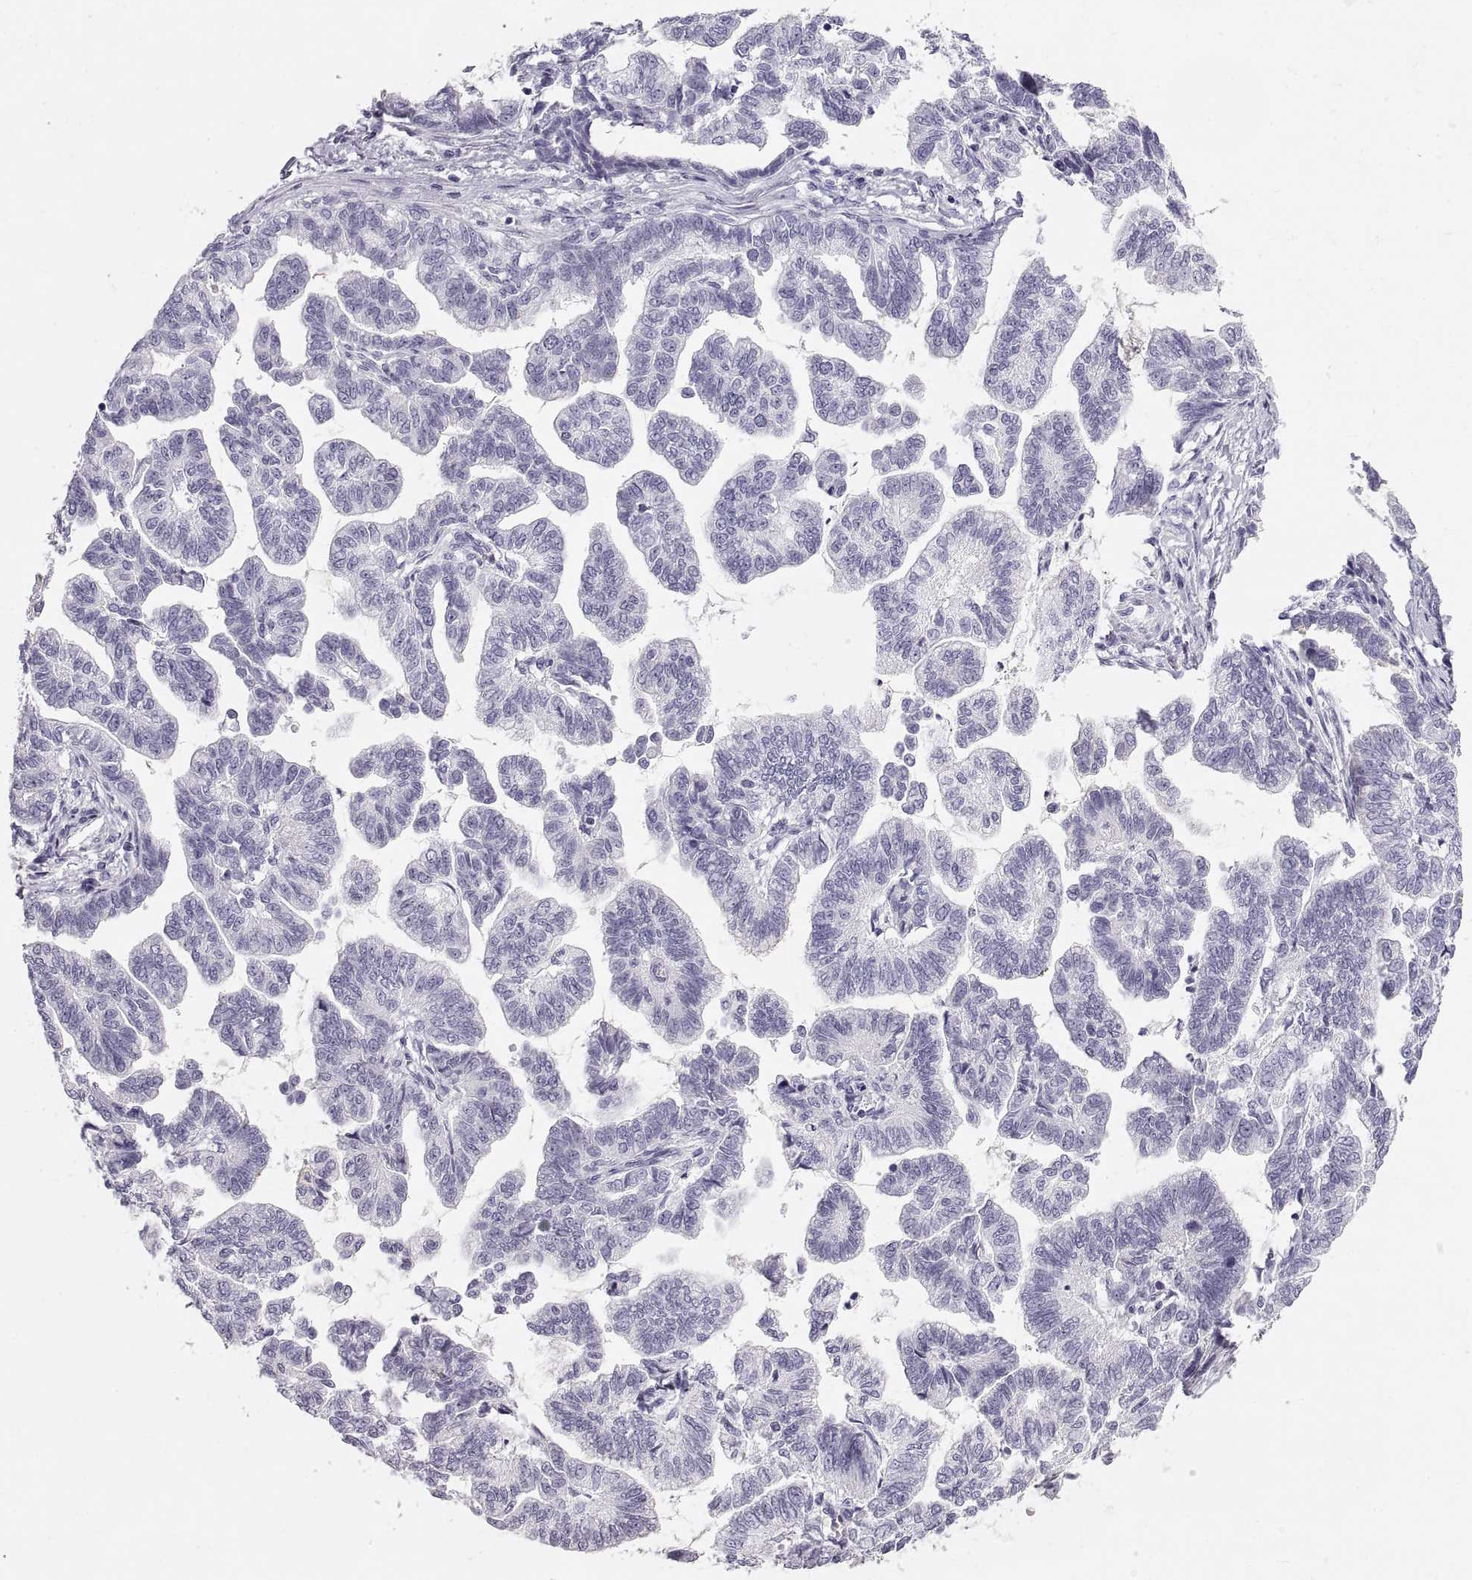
{"staining": {"intensity": "negative", "quantity": "none", "location": "none"}, "tissue": "stomach cancer", "cell_type": "Tumor cells", "image_type": "cancer", "snomed": [{"axis": "morphology", "description": "Adenocarcinoma, NOS"}, {"axis": "topography", "description": "Stomach"}], "caption": "A micrograph of stomach cancer stained for a protein shows no brown staining in tumor cells.", "gene": "CRYAA", "patient": {"sex": "male", "age": 83}}